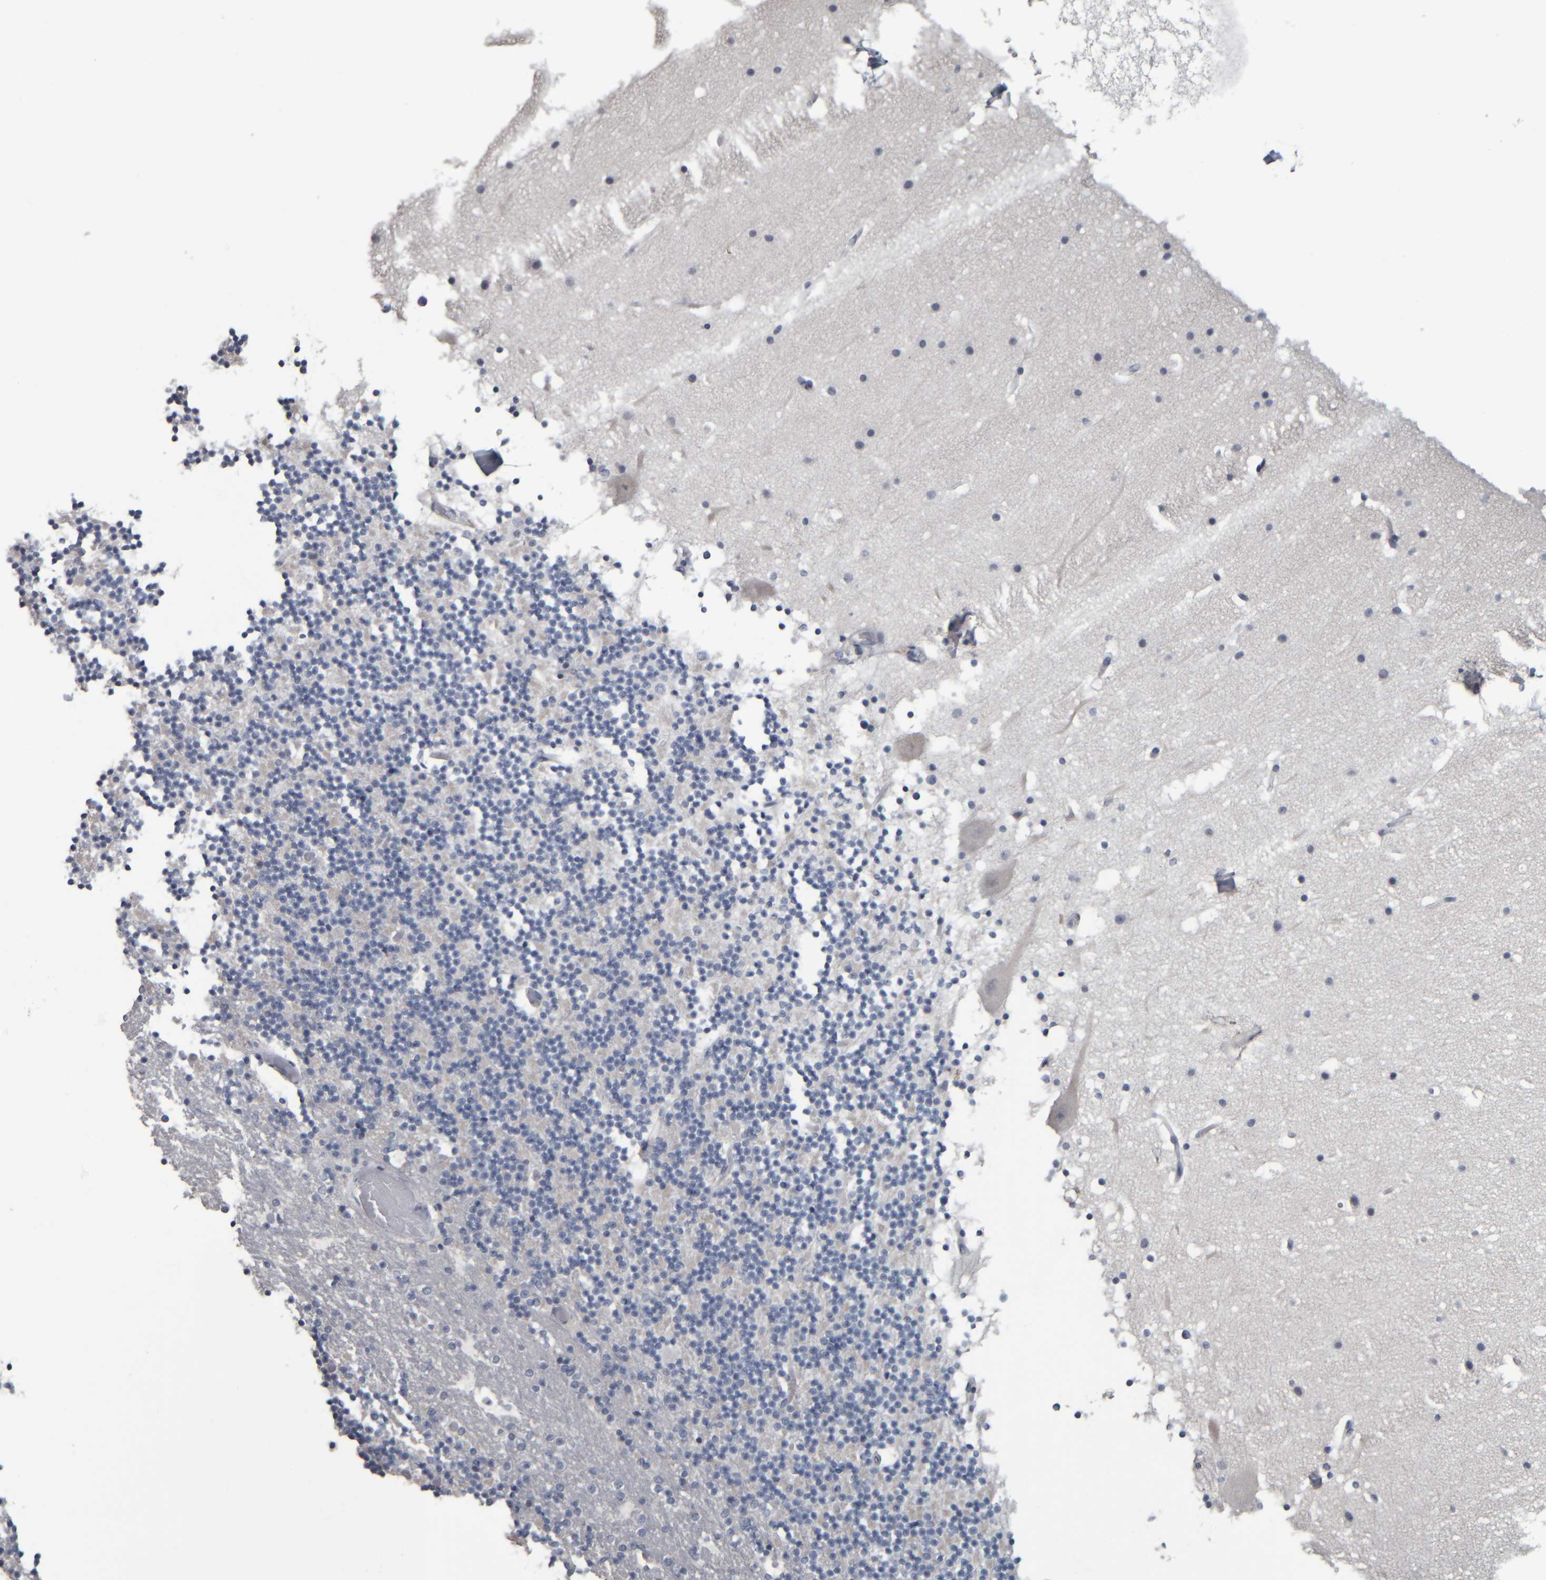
{"staining": {"intensity": "negative", "quantity": "none", "location": "none"}, "tissue": "cerebellum", "cell_type": "Cells in granular layer", "image_type": "normal", "snomed": [{"axis": "morphology", "description": "Normal tissue, NOS"}, {"axis": "topography", "description": "Cerebellum"}], "caption": "Immunohistochemistry of normal human cerebellum demonstrates no staining in cells in granular layer. (Brightfield microscopy of DAB IHC at high magnification).", "gene": "CAVIN4", "patient": {"sex": "male", "age": 57}}